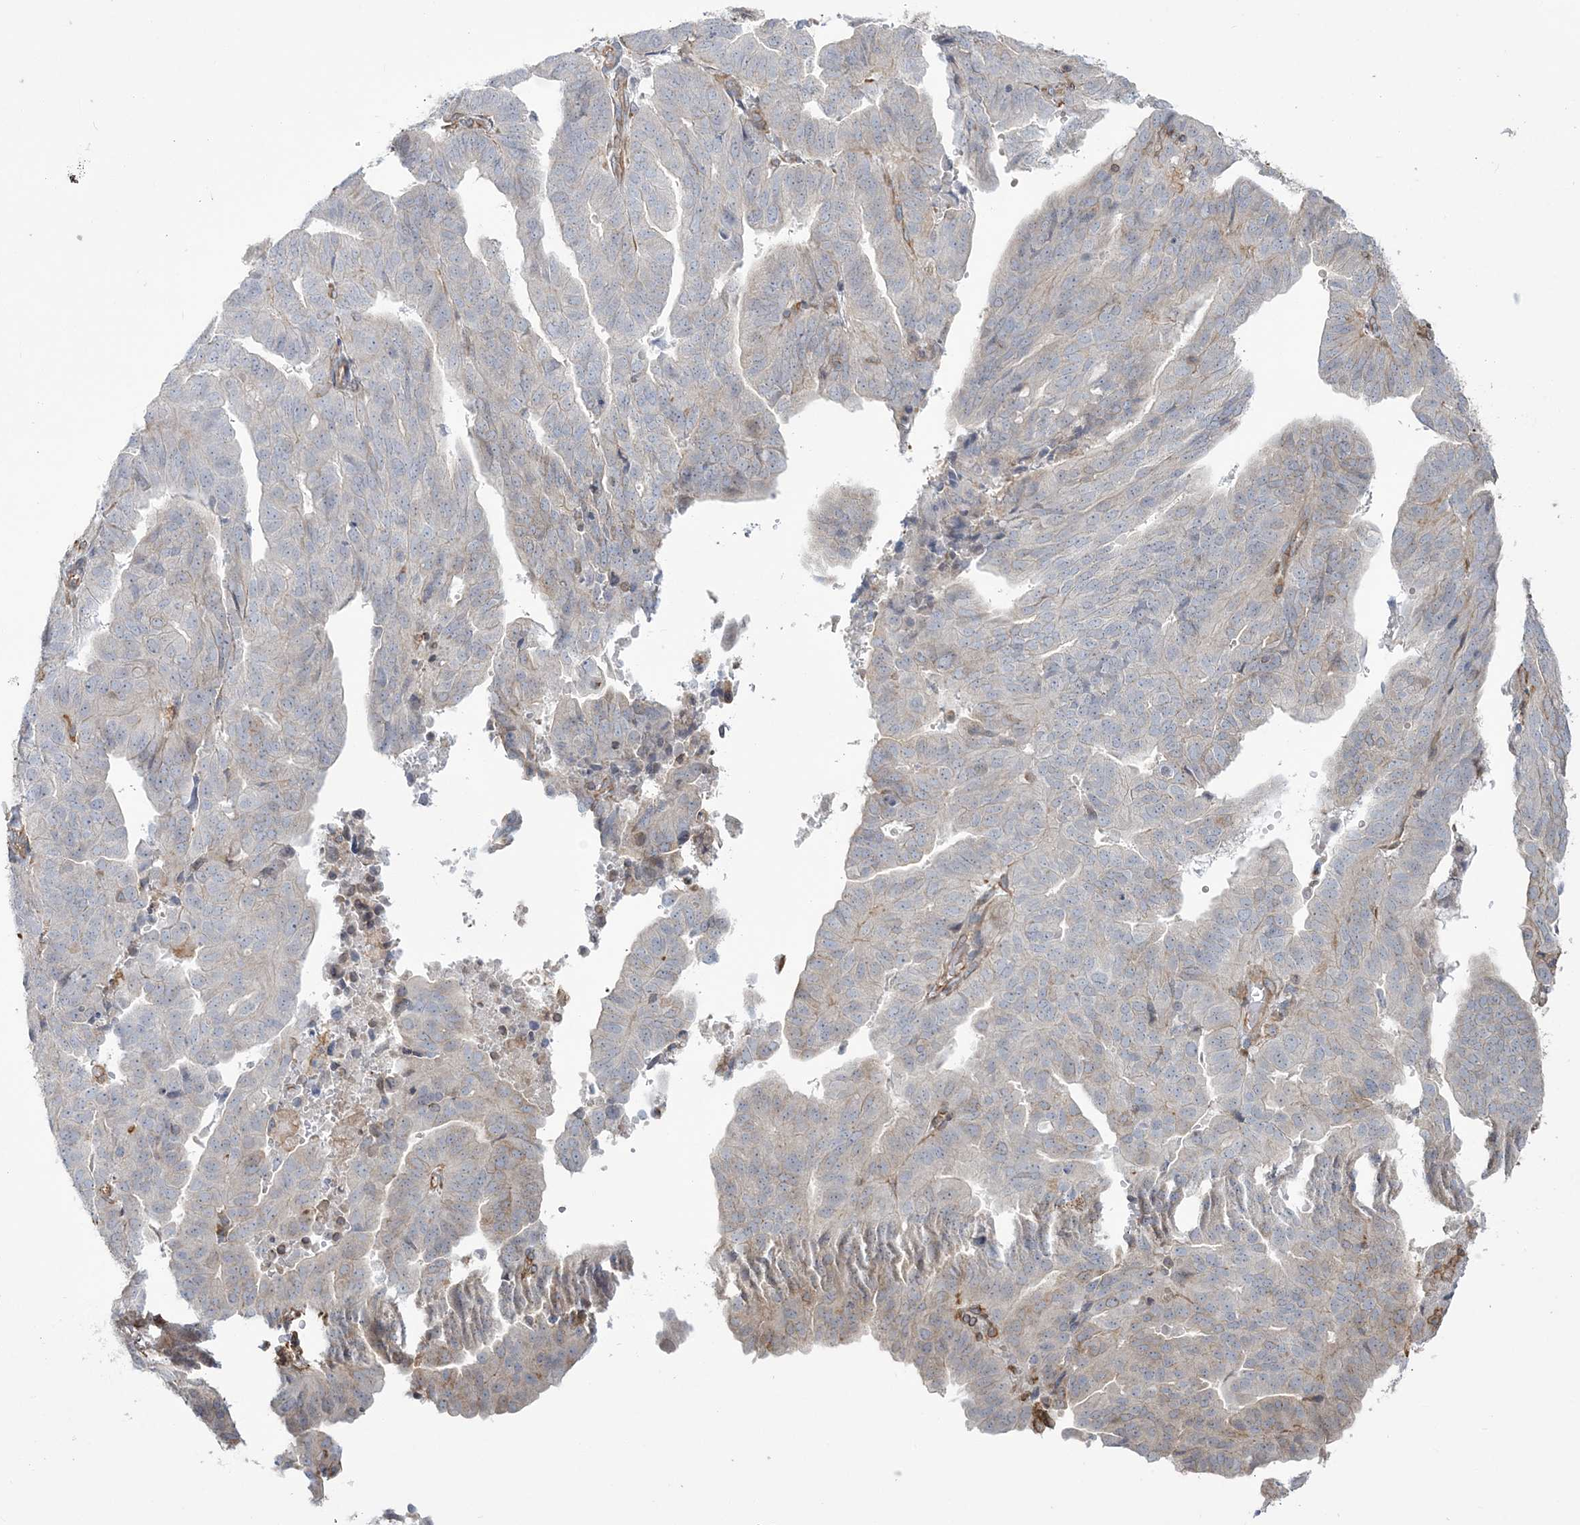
{"staining": {"intensity": "negative", "quantity": "none", "location": "none"}, "tissue": "endometrial cancer", "cell_type": "Tumor cells", "image_type": "cancer", "snomed": [{"axis": "morphology", "description": "Adenocarcinoma, NOS"}, {"axis": "topography", "description": "Uterus"}], "caption": "Endometrial adenocarcinoma was stained to show a protein in brown. There is no significant positivity in tumor cells.", "gene": "ZNF821", "patient": {"sex": "female", "age": 77}}